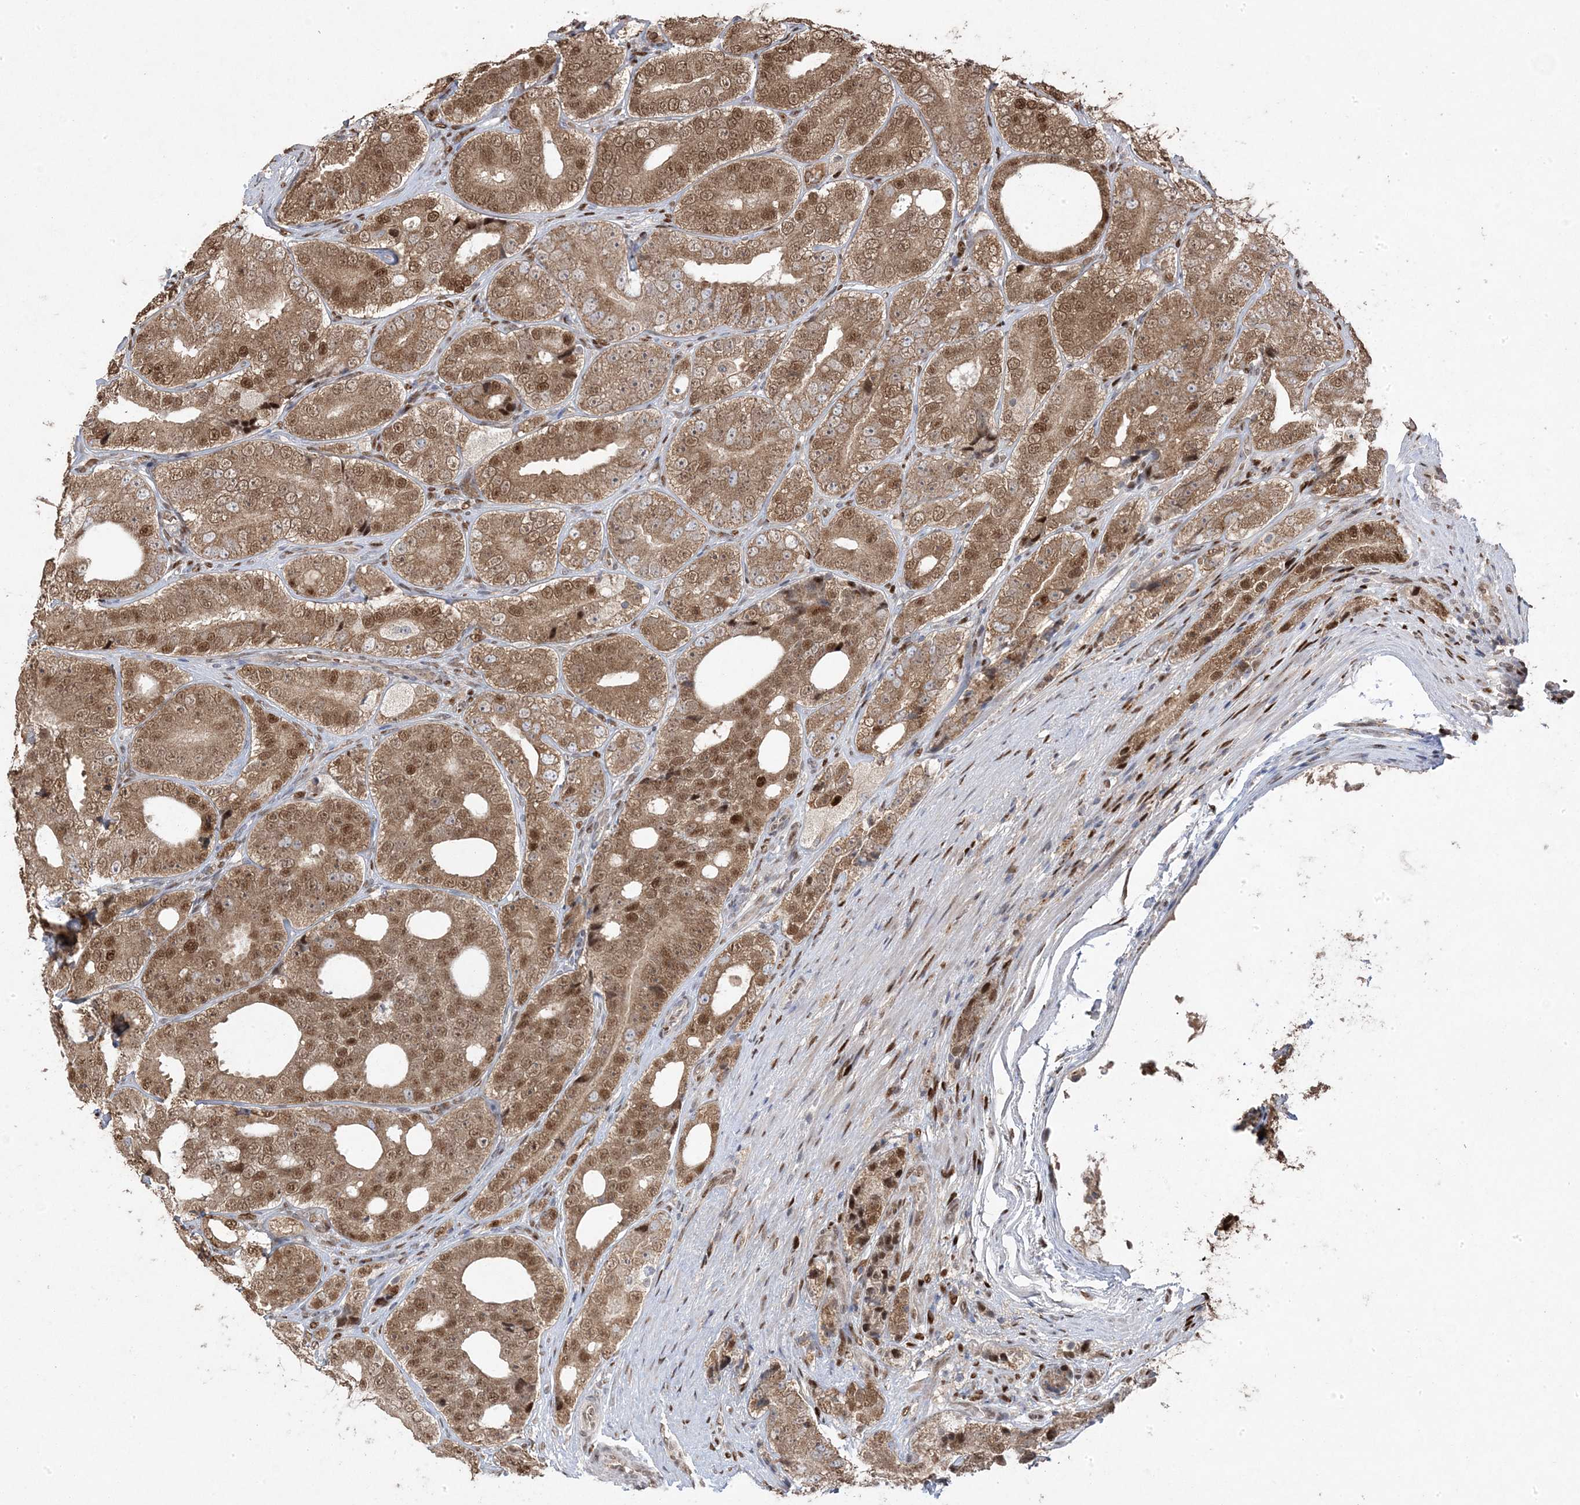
{"staining": {"intensity": "moderate", "quantity": ">75%", "location": "cytoplasmic/membranous,nuclear"}, "tissue": "prostate cancer", "cell_type": "Tumor cells", "image_type": "cancer", "snomed": [{"axis": "morphology", "description": "Adenocarcinoma, High grade"}, {"axis": "topography", "description": "Prostate"}], "caption": "Protein staining demonstrates moderate cytoplasmic/membranous and nuclear expression in about >75% of tumor cells in prostate cancer (high-grade adenocarcinoma).", "gene": "PPOX", "patient": {"sex": "male", "age": 56}}